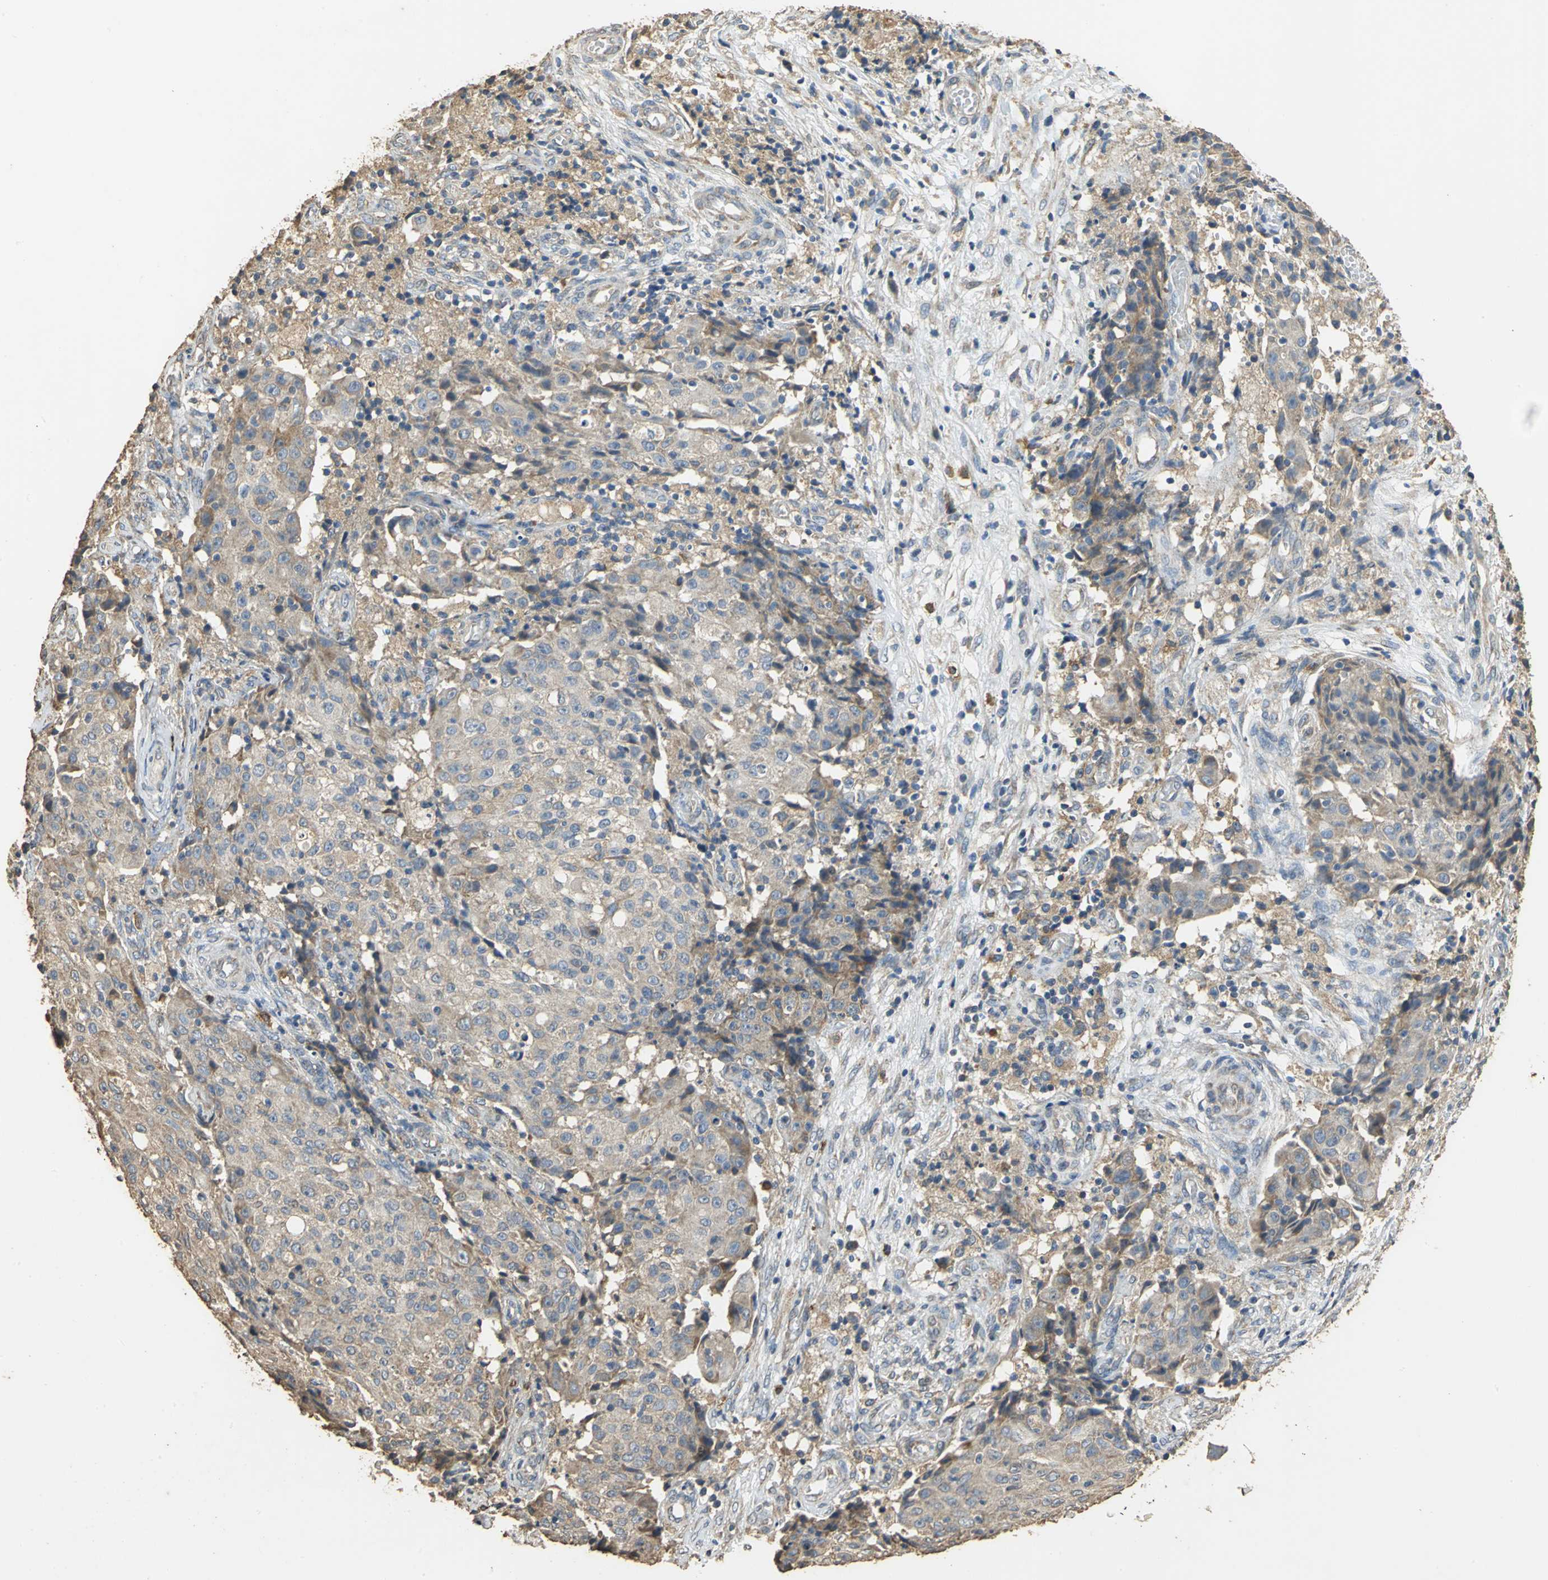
{"staining": {"intensity": "weak", "quantity": ">75%", "location": "cytoplasmic/membranous"}, "tissue": "ovarian cancer", "cell_type": "Tumor cells", "image_type": "cancer", "snomed": [{"axis": "morphology", "description": "Carcinoma, endometroid"}, {"axis": "topography", "description": "Ovary"}], "caption": "Immunohistochemical staining of ovarian cancer reveals weak cytoplasmic/membranous protein expression in approximately >75% of tumor cells. (DAB IHC, brown staining for protein, blue staining for nuclei).", "gene": "ACSL4", "patient": {"sex": "female", "age": 42}}